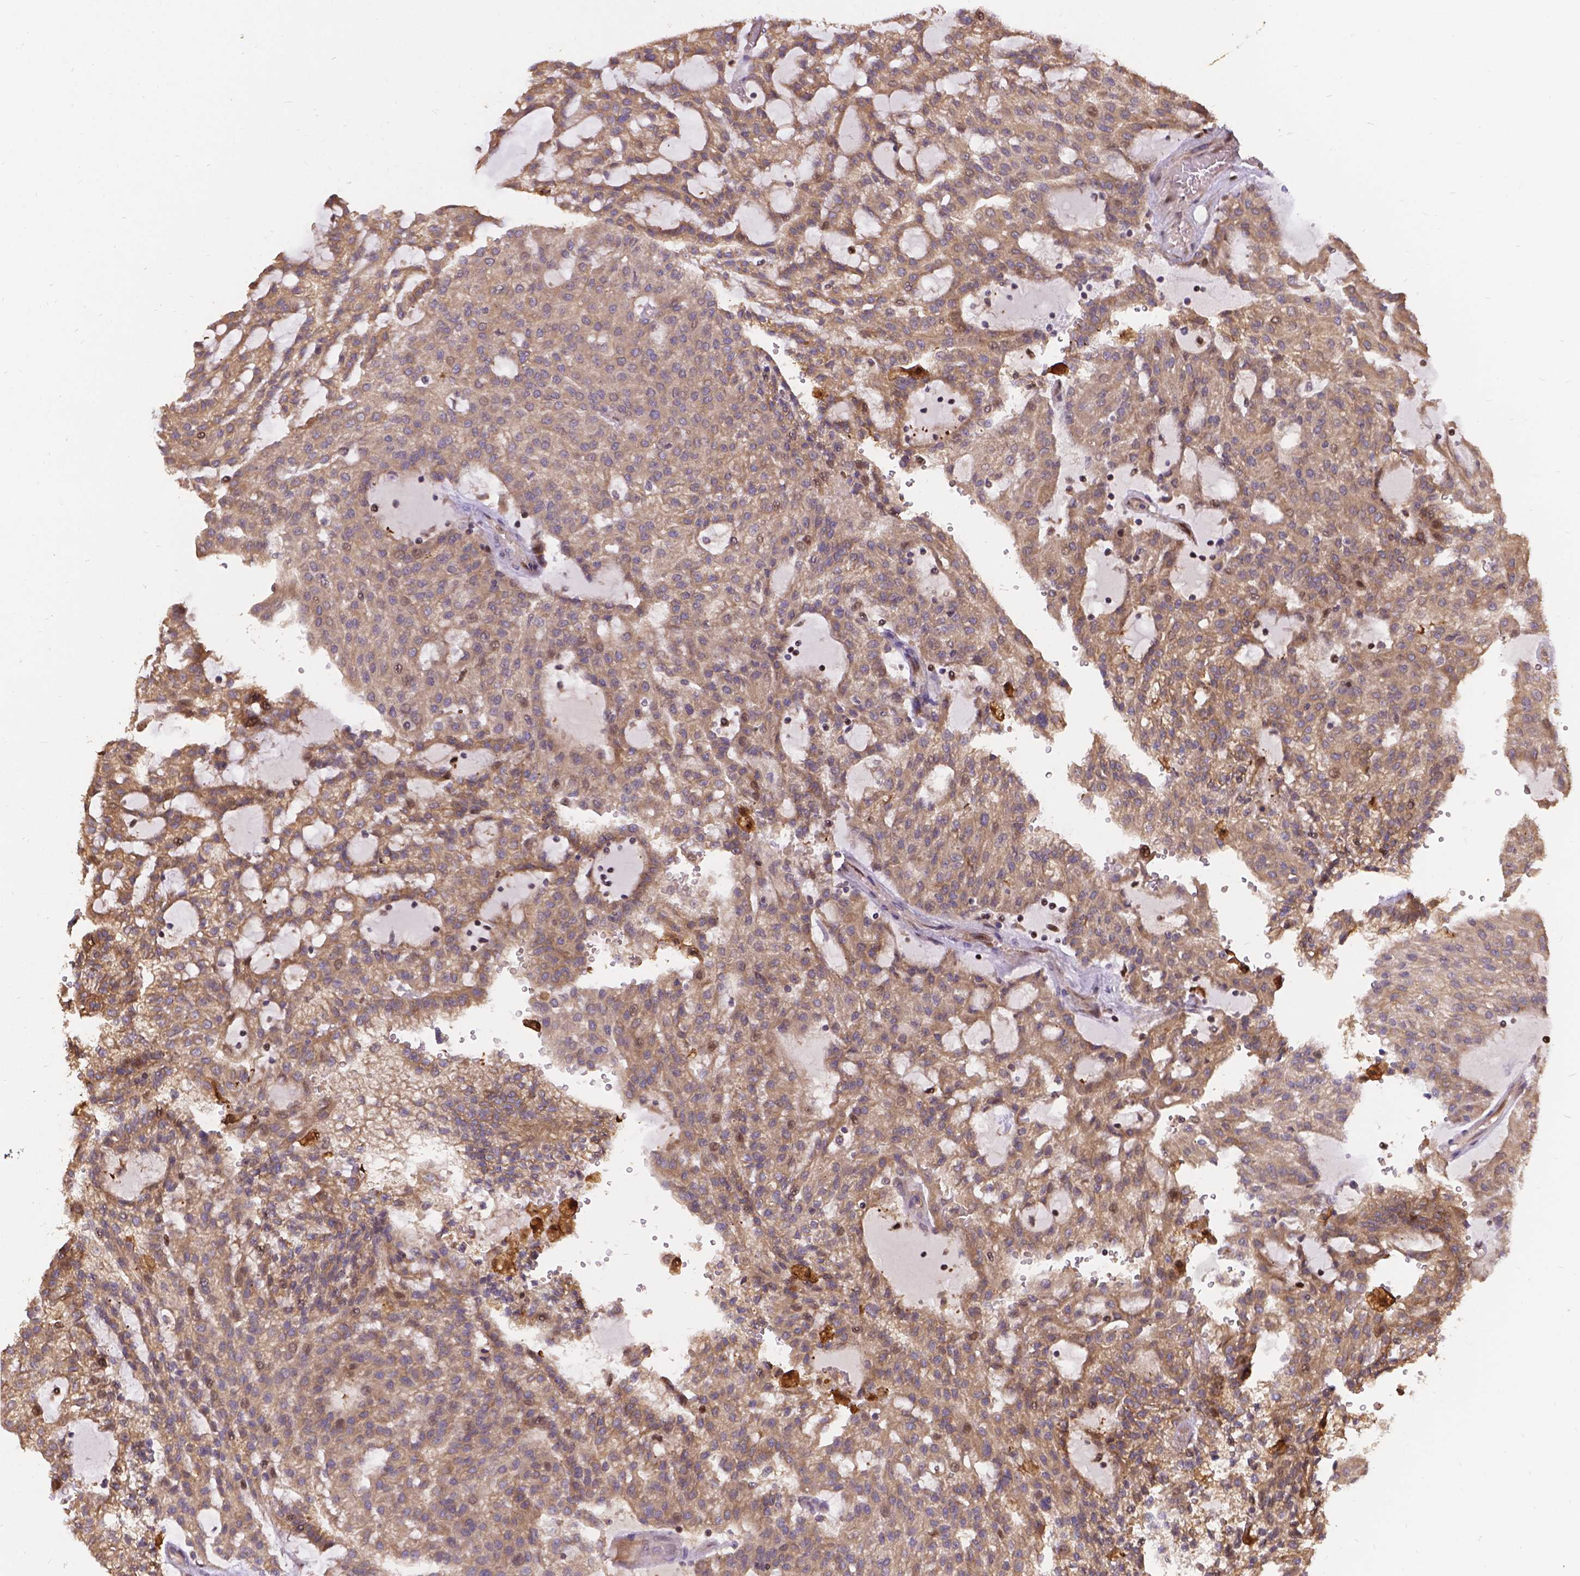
{"staining": {"intensity": "weak", "quantity": ">75%", "location": "cytoplasmic/membranous"}, "tissue": "renal cancer", "cell_type": "Tumor cells", "image_type": "cancer", "snomed": [{"axis": "morphology", "description": "Adenocarcinoma, NOS"}, {"axis": "topography", "description": "Kidney"}], "caption": "Immunohistochemistry of human renal cancer demonstrates low levels of weak cytoplasmic/membranous expression in about >75% of tumor cells.", "gene": "DENND6A", "patient": {"sex": "male", "age": 63}}